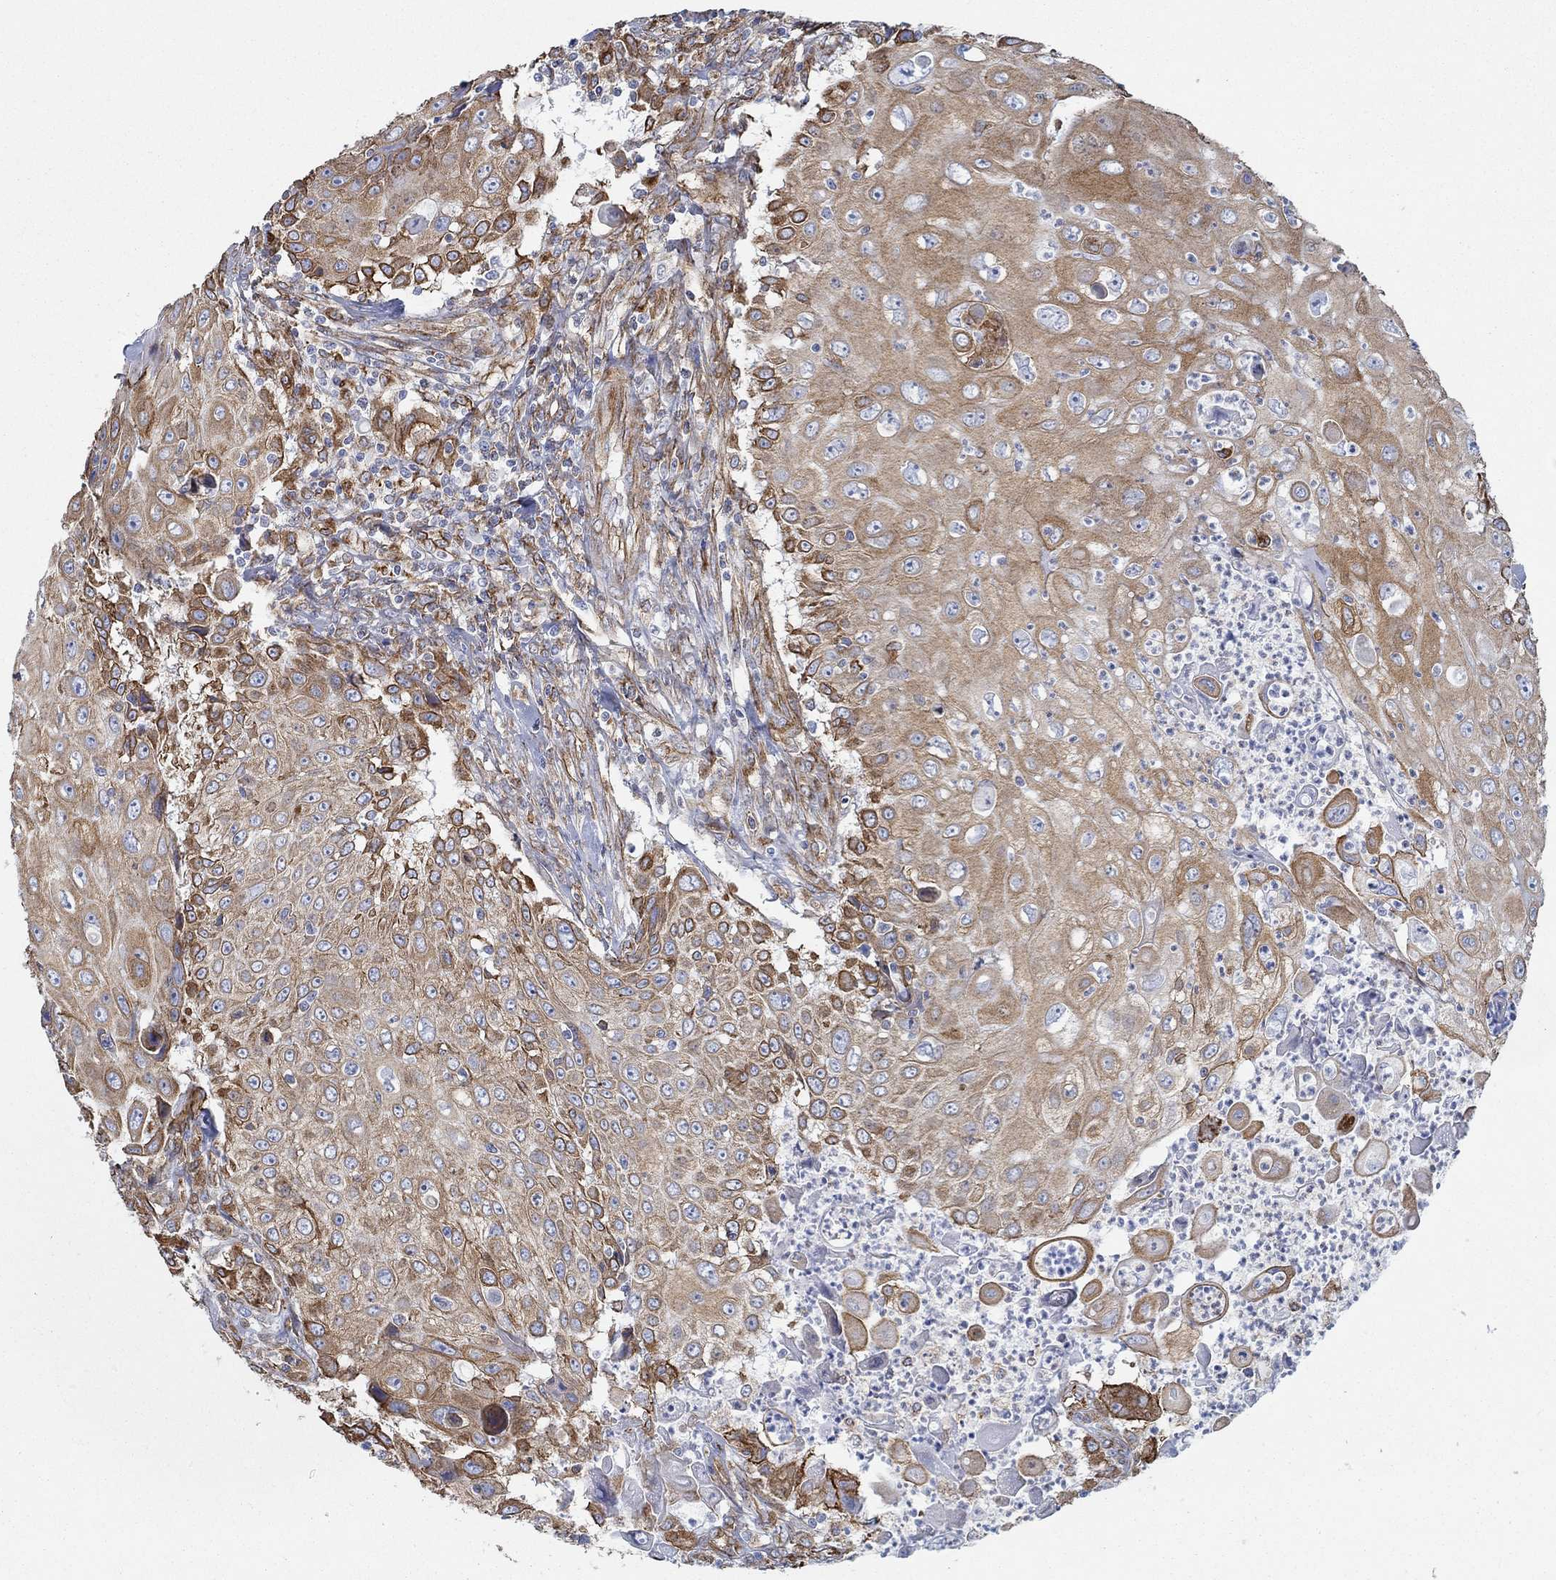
{"staining": {"intensity": "strong", "quantity": "<25%", "location": "cytoplasmic/membranous"}, "tissue": "urothelial cancer", "cell_type": "Tumor cells", "image_type": "cancer", "snomed": [{"axis": "morphology", "description": "Urothelial carcinoma, High grade"}, {"axis": "topography", "description": "Urinary bladder"}], "caption": "Protein staining demonstrates strong cytoplasmic/membranous staining in about <25% of tumor cells in high-grade urothelial carcinoma.", "gene": "STC2", "patient": {"sex": "female", "age": 79}}